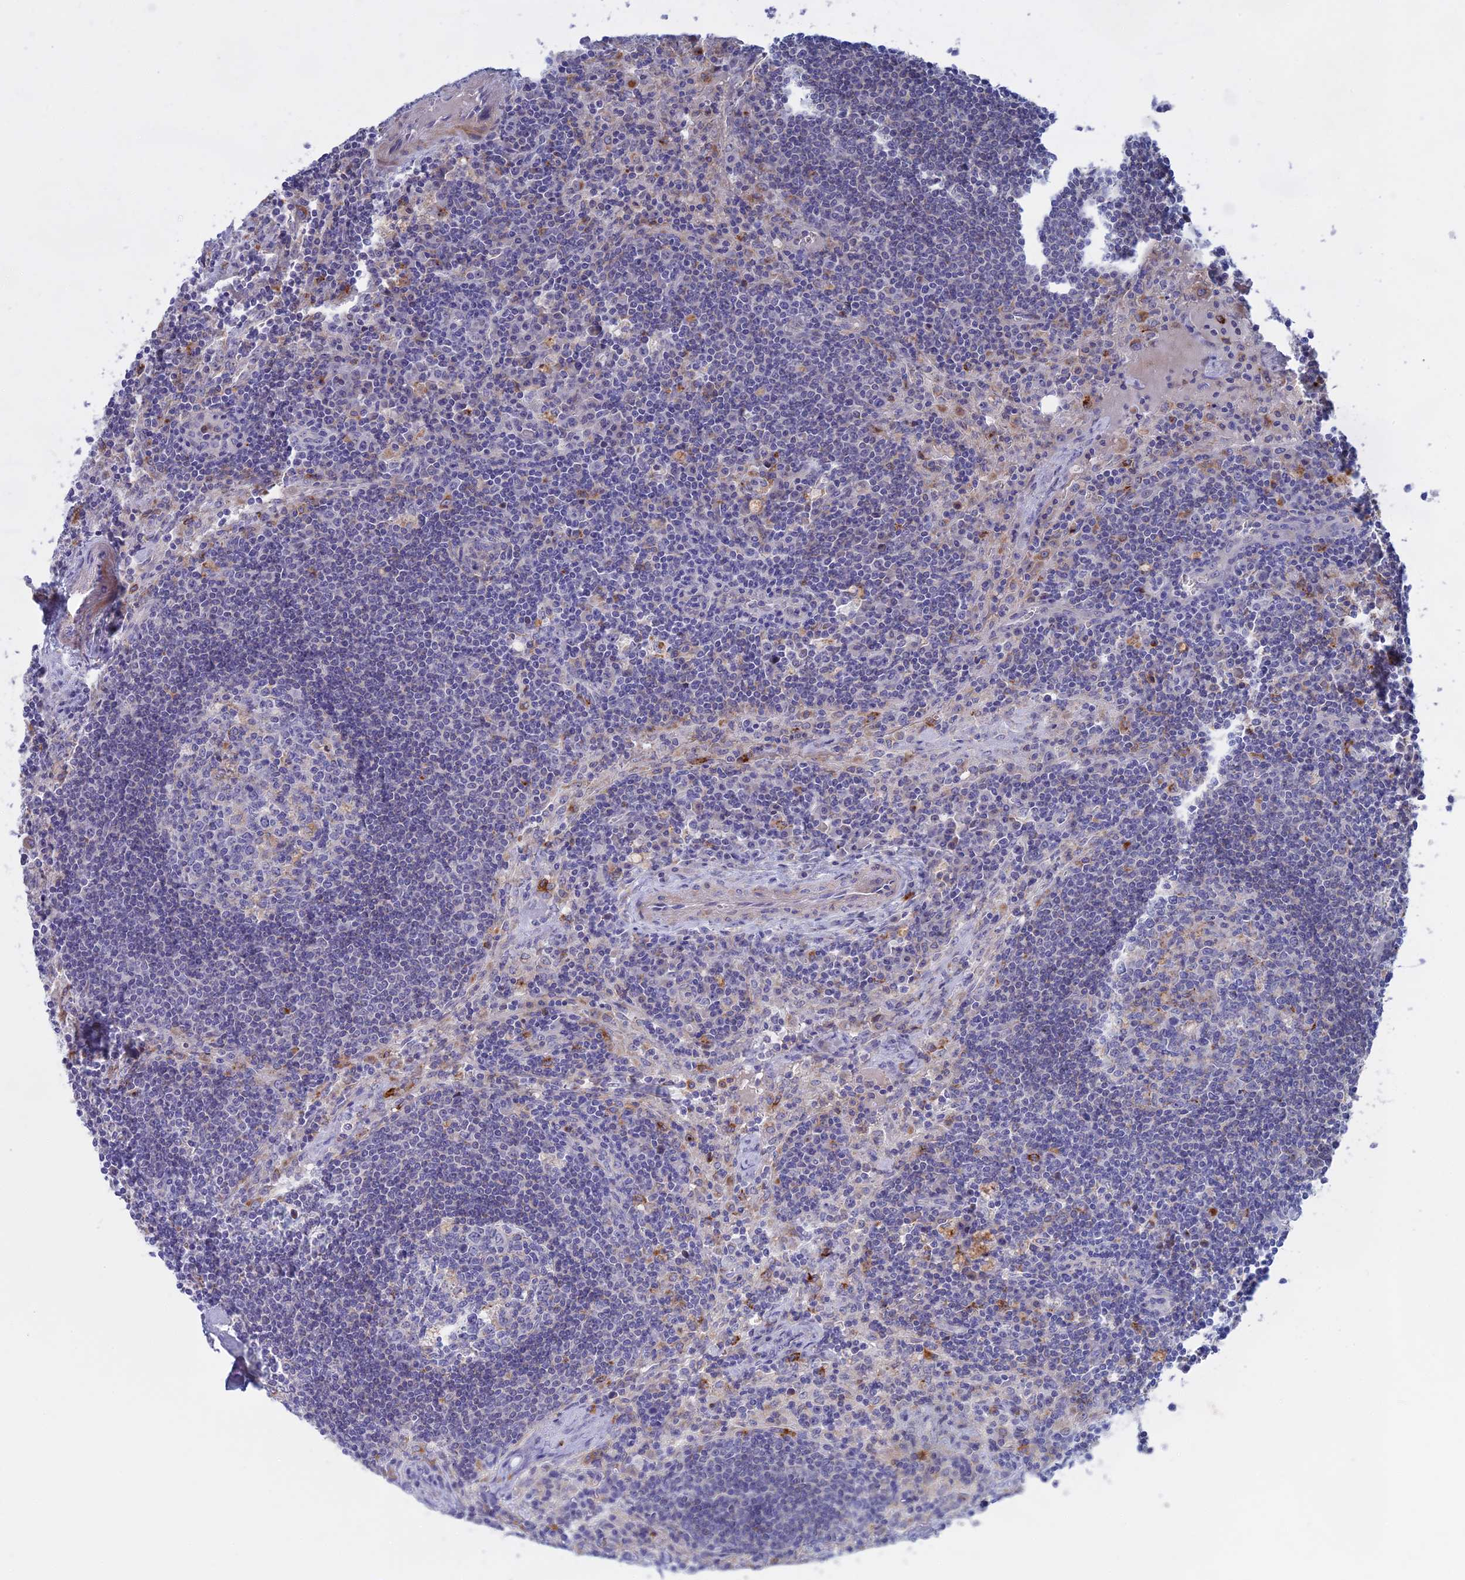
{"staining": {"intensity": "negative", "quantity": "none", "location": "none"}, "tissue": "lymph node", "cell_type": "Germinal center cells", "image_type": "normal", "snomed": [{"axis": "morphology", "description": "Normal tissue, NOS"}, {"axis": "topography", "description": "Lymph node"}], "caption": "The micrograph shows no significant positivity in germinal center cells of lymph node. (DAB (3,3'-diaminobenzidine) IHC visualized using brightfield microscopy, high magnification).", "gene": "SLC2A6", "patient": {"sex": "male", "age": 58}}